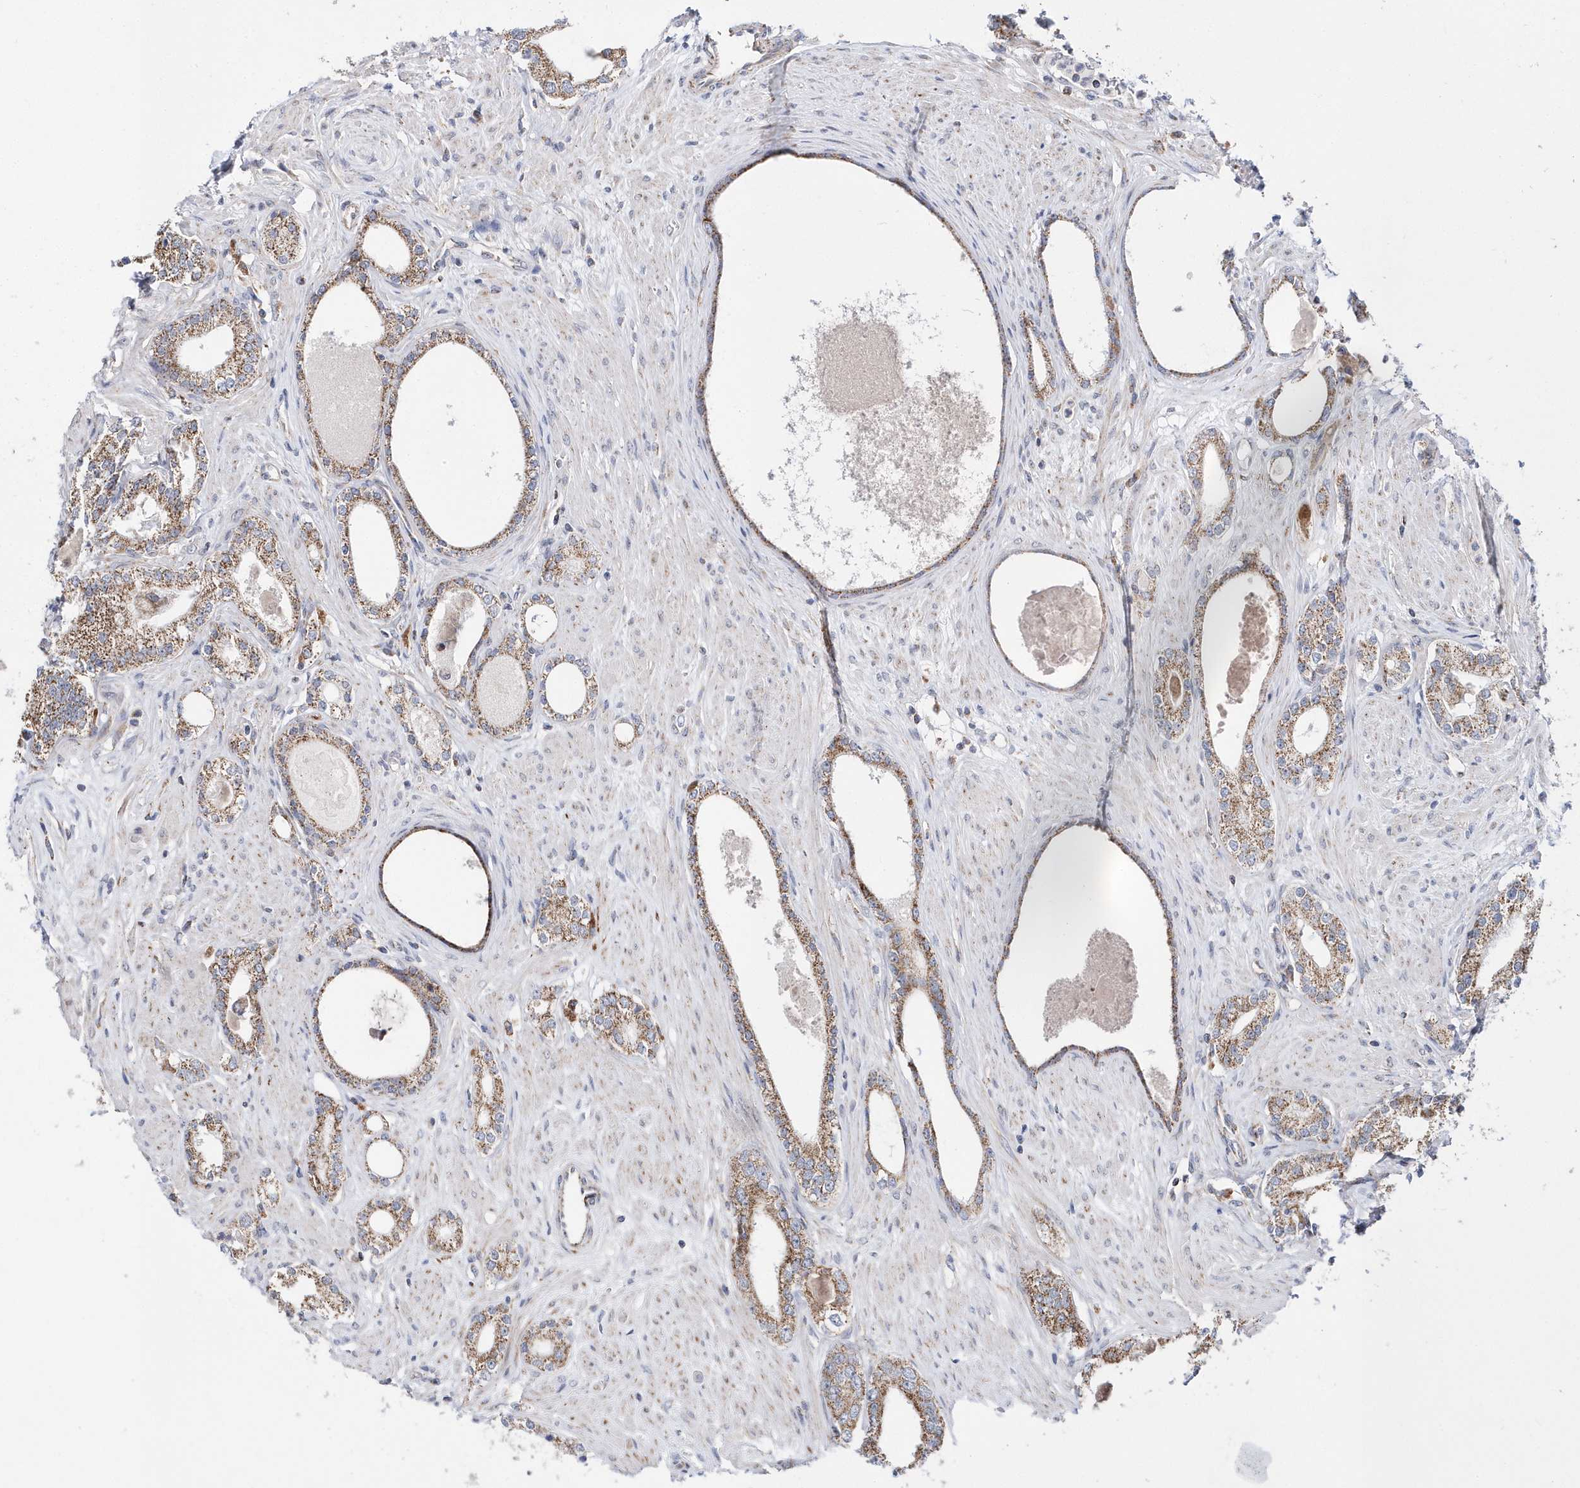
{"staining": {"intensity": "moderate", "quantity": ">75%", "location": "cytoplasmic/membranous"}, "tissue": "prostate cancer", "cell_type": "Tumor cells", "image_type": "cancer", "snomed": [{"axis": "morphology", "description": "Adenocarcinoma, High grade"}, {"axis": "topography", "description": "Prostate"}], "caption": "IHC (DAB (3,3'-diaminobenzidine)) staining of human prostate cancer (adenocarcinoma (high-grade)) exhibits moderate cytoplasmic/membranous protein expression in about >75% of tumor cells. Immunohistochemistry (ihc) stains the protein in brown and the nuclei are stained blue.", "gene": "SPATA5", "patient": {"sex": "male", "age": 63}}